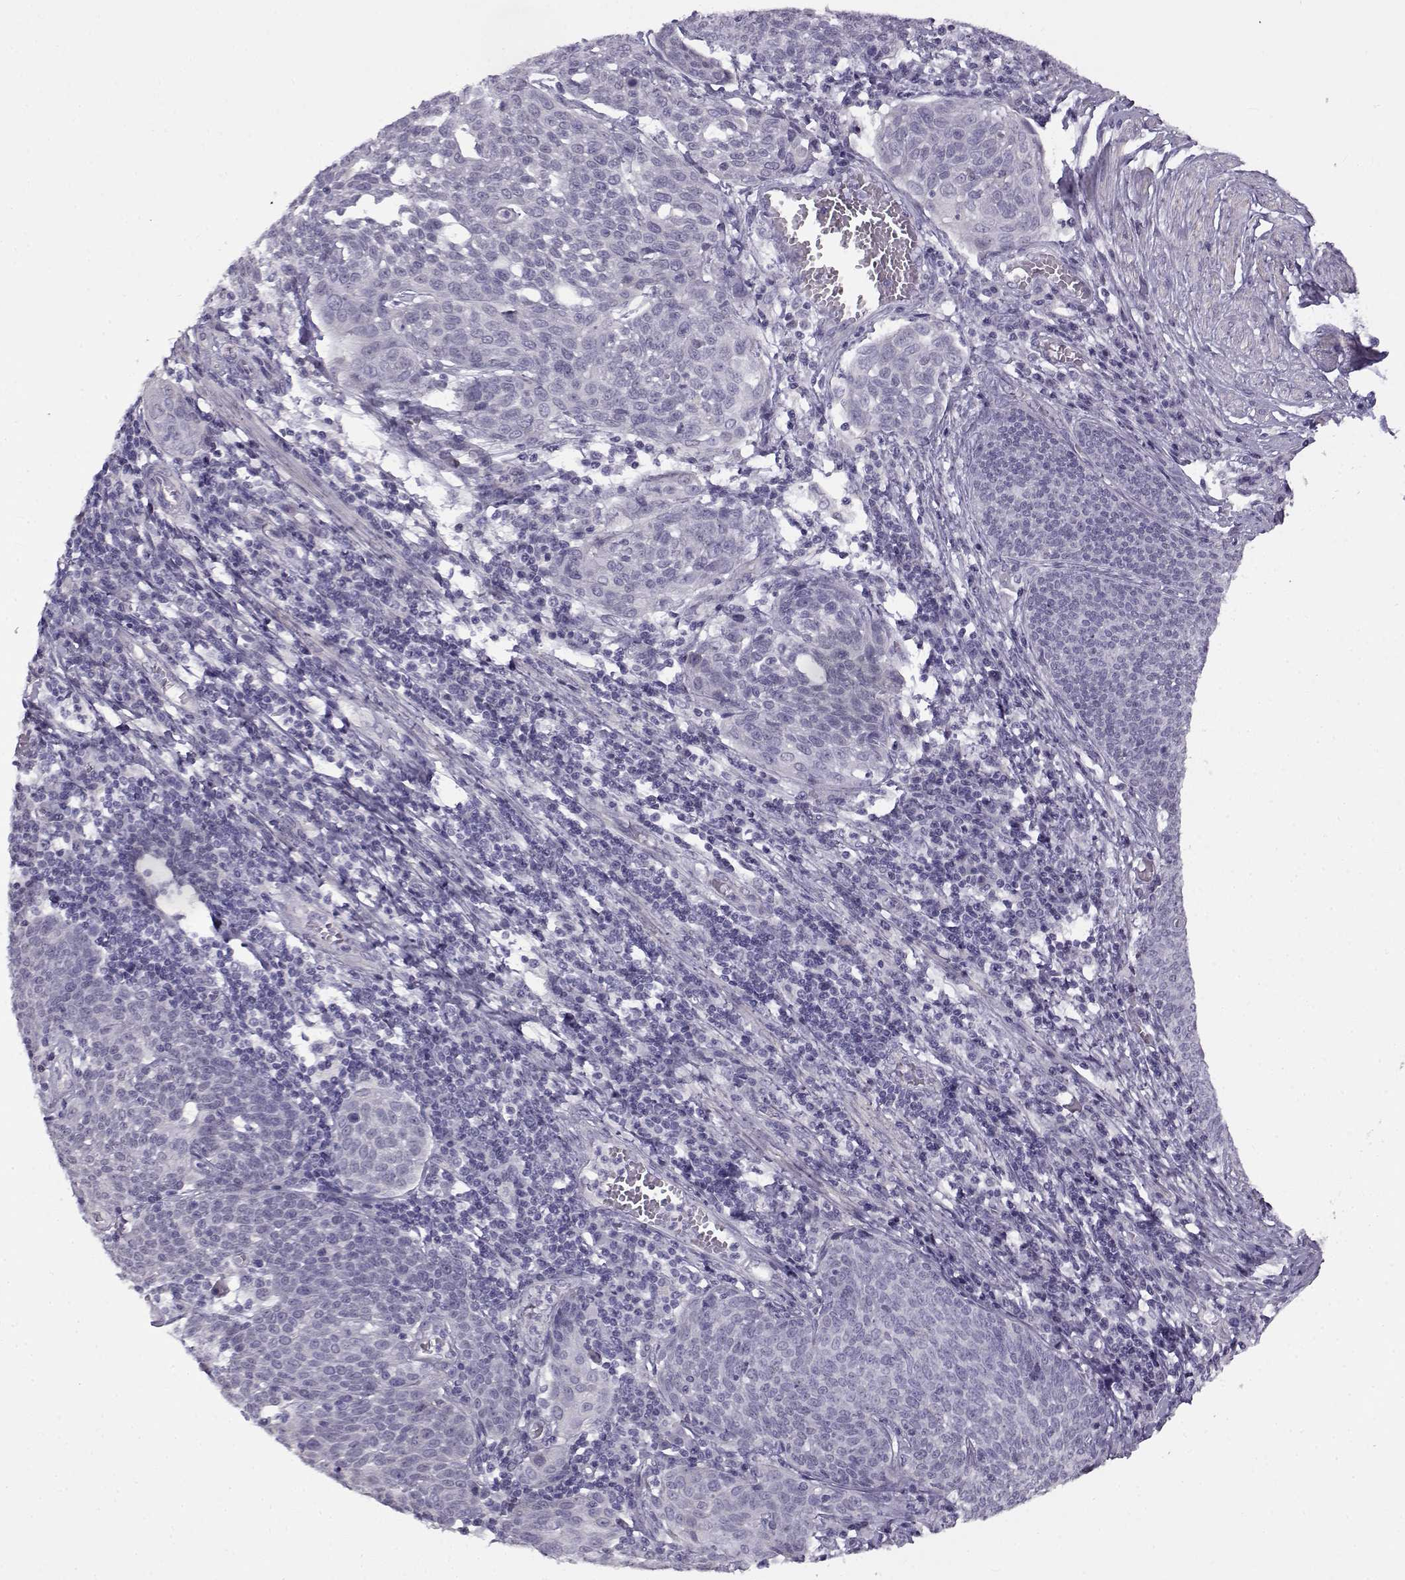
{"staining": {"intensity": "negative", "quantity": "none", "location": "none"}, "tissue": "cervical cancer", "cell_type": "Tumor cells", "image_type": "cancer", "snomed": [{"axis": "morphology", "description": "Squamous cell carcinoma, NOS"}, {"axis": "topography", "description": "Cervix"}], "caption": "Cervical cancer stained for a protein using immunohistochemistry (IHC) reveals no positivity tumor cells.", "gene": "TEX55", "patient": {"sex": "female", "age": 34}}